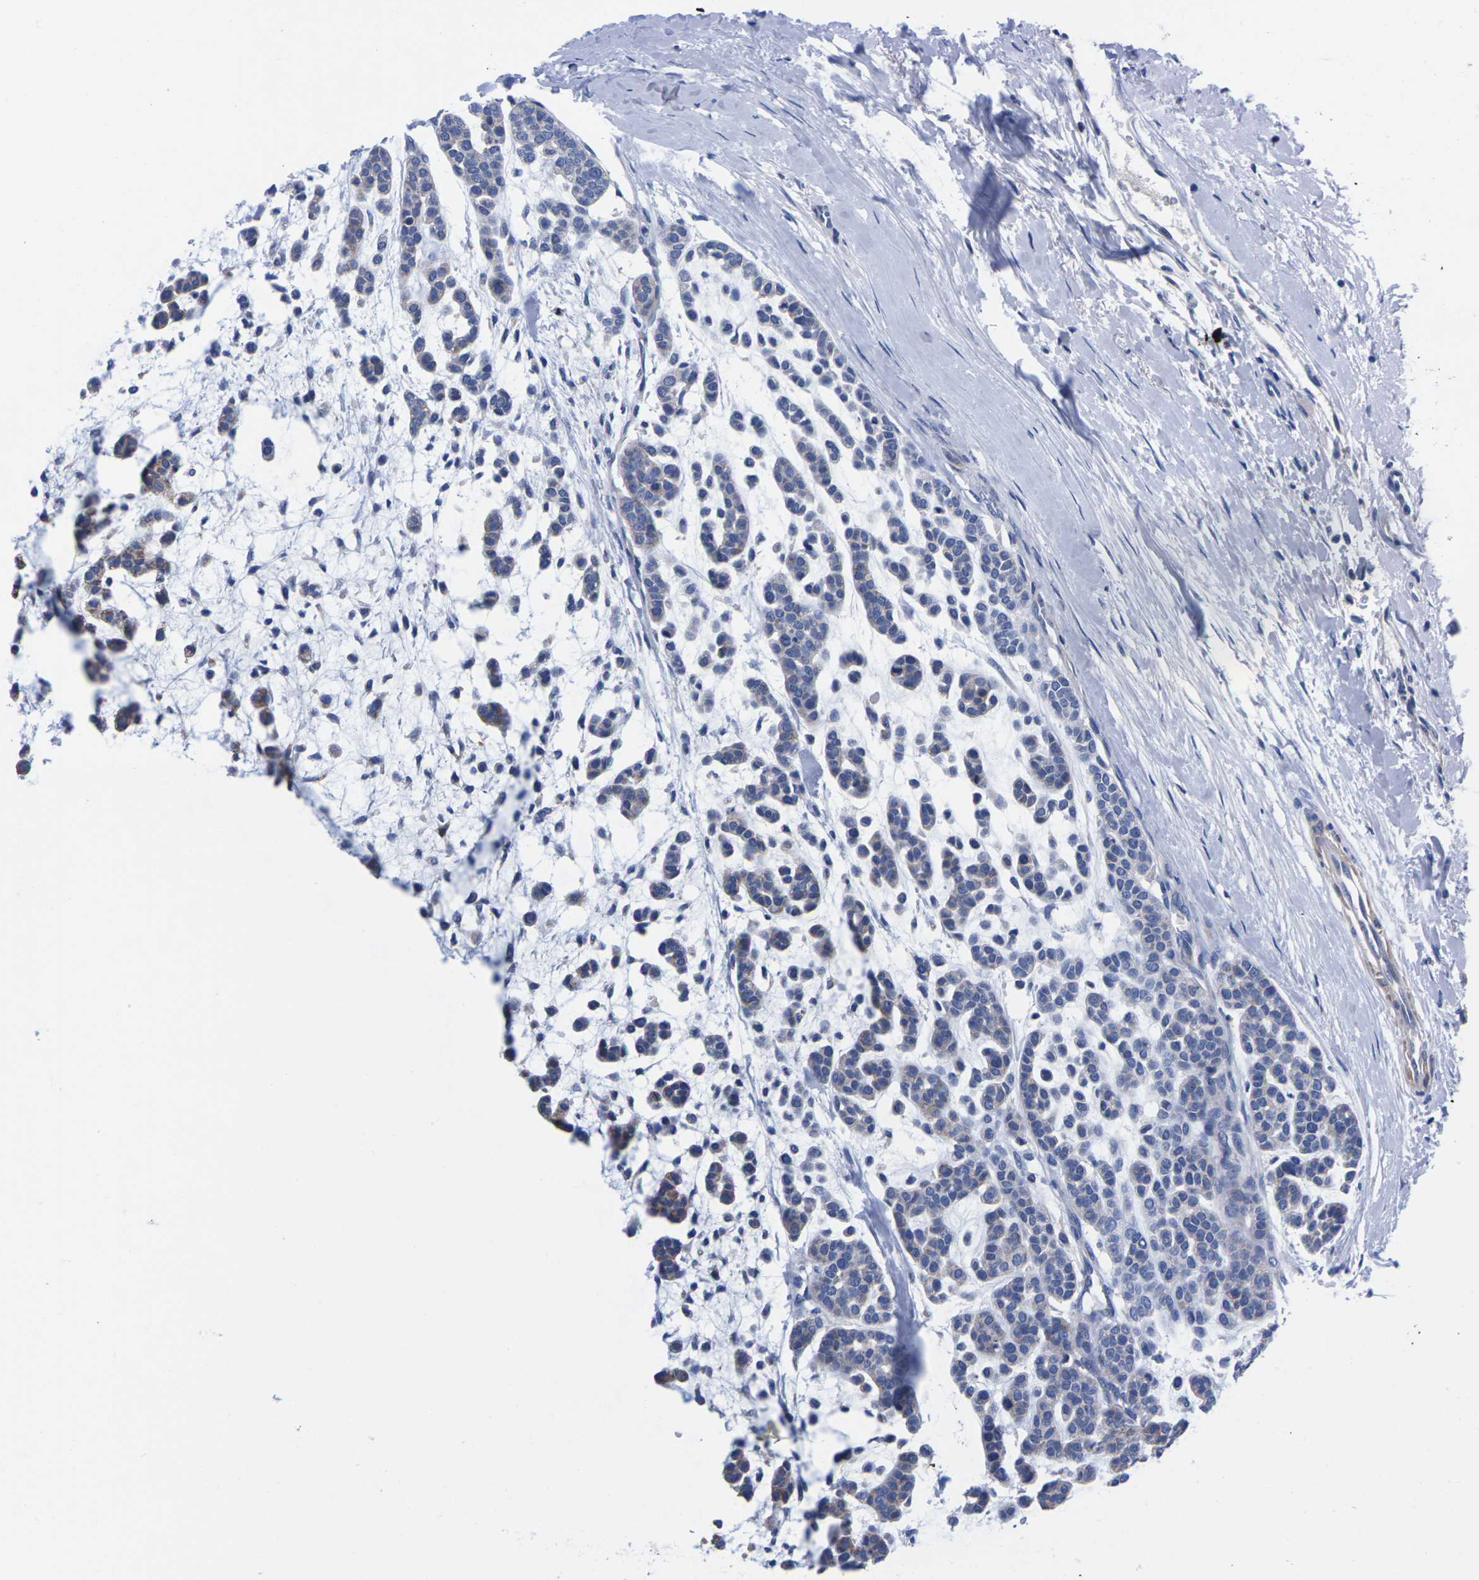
{"staining": {"intensity": "moderate", "quantity": "25%-75%", "location": "cytoplasmic/membranous"}, "tissue": "head and neck cancer", "cell_type": "Tumor cells", "image_type": "cancer", "snomed": [{"axis": "morphology", "description": "Adenocarcinoma, NOS"}, {"axis": "morphology", "description": "Adenoma, NOS"}, {"axis": "topography", "description": "Head-Neck"}], "caption": "Head and neck adenocarcinoma stained with immunohistochemistry displays moderate cytoplasmic/membranous positivity in about 25%-75% of tumor cells. The staining was performed using DAB, with brown indicating positive protein expression. Nuclei are stained blue with hematoxylin.", "gene": "FAM210A", "patient": {"sex": "female", "age": 55}}